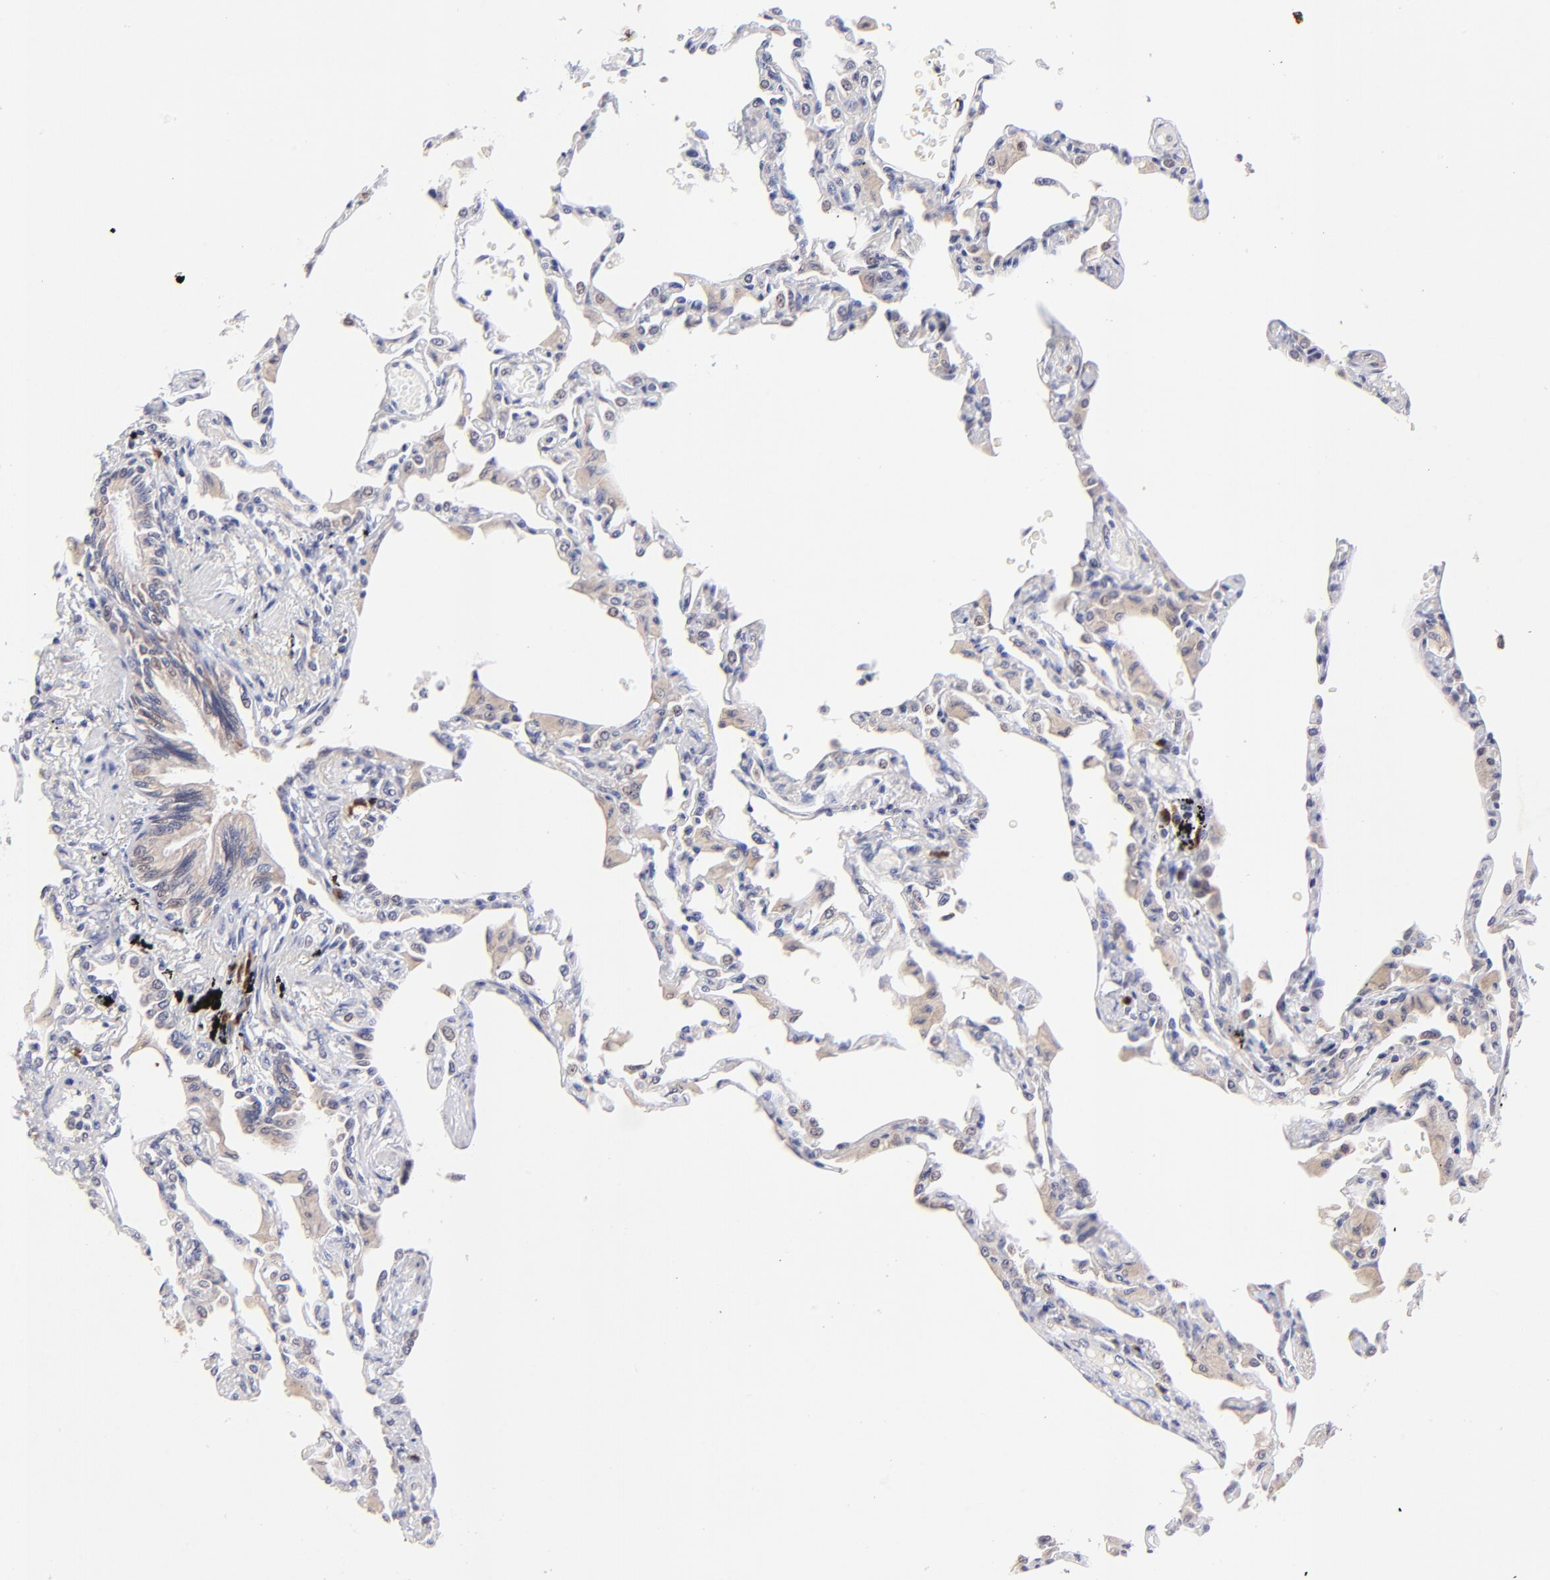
{"staining": {"intensity": "negative", "quantity": "none", "location": "none"}, "tissue": "lung", "cell_type": "Alveolar cells", "image_type": "normal", "snomed": [{"axis": "morphology", "description": "Normal tissue, NOS"}, {"axis": "topography", "description": "Lung"}], "caption": "Immunohistochemistry (IHC) histopathology image of normal human lung stained for a protein (brown), which reveals no staining in alveolar cells.", "gene": "ZNF155", "patient": {"sex": "female", "age": 49}}